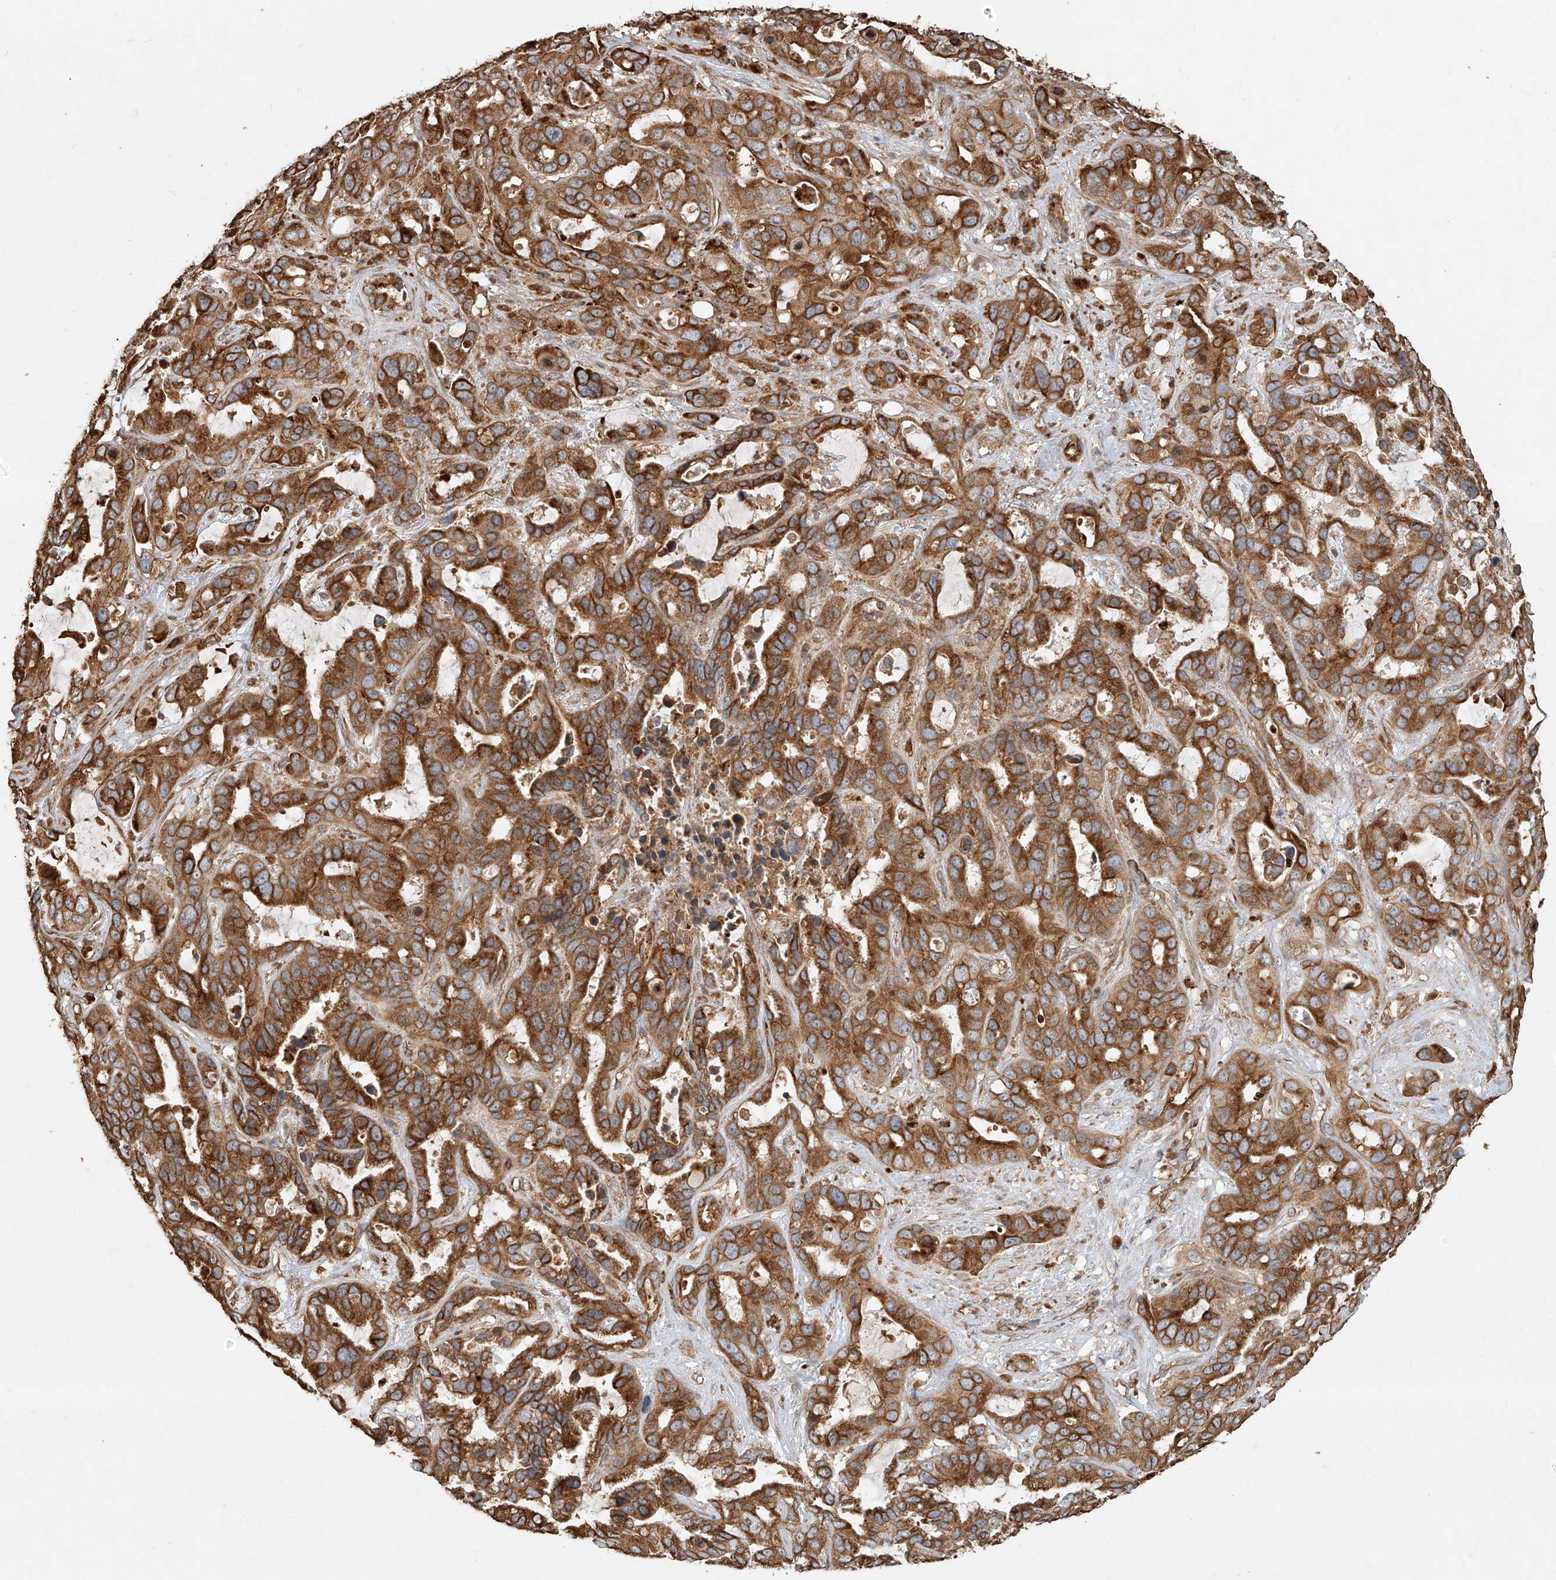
{"staining": {"intensity": "strong", "quantity": ">75%", "location": "cytoplasmic/membranous"}, "tissue": "liver cancer", "cell_type": "Tumor cells", "image_type": "cancer", "snomed": [{"axis": "morphology", "description": "Cholangiocarcinoma"}, {"axis": "topography", "description": "Liver"}], "caption": "Protein staining by IHC exhibits strong cytoplasmic/membranous expression in approximately >75% of tumor cells in liver cancer. (brown staining indicates protein expression, while blue staining denotes nuclei).", "gene": "EFNB1", "patient": {"sex": "female", "age": 65}}